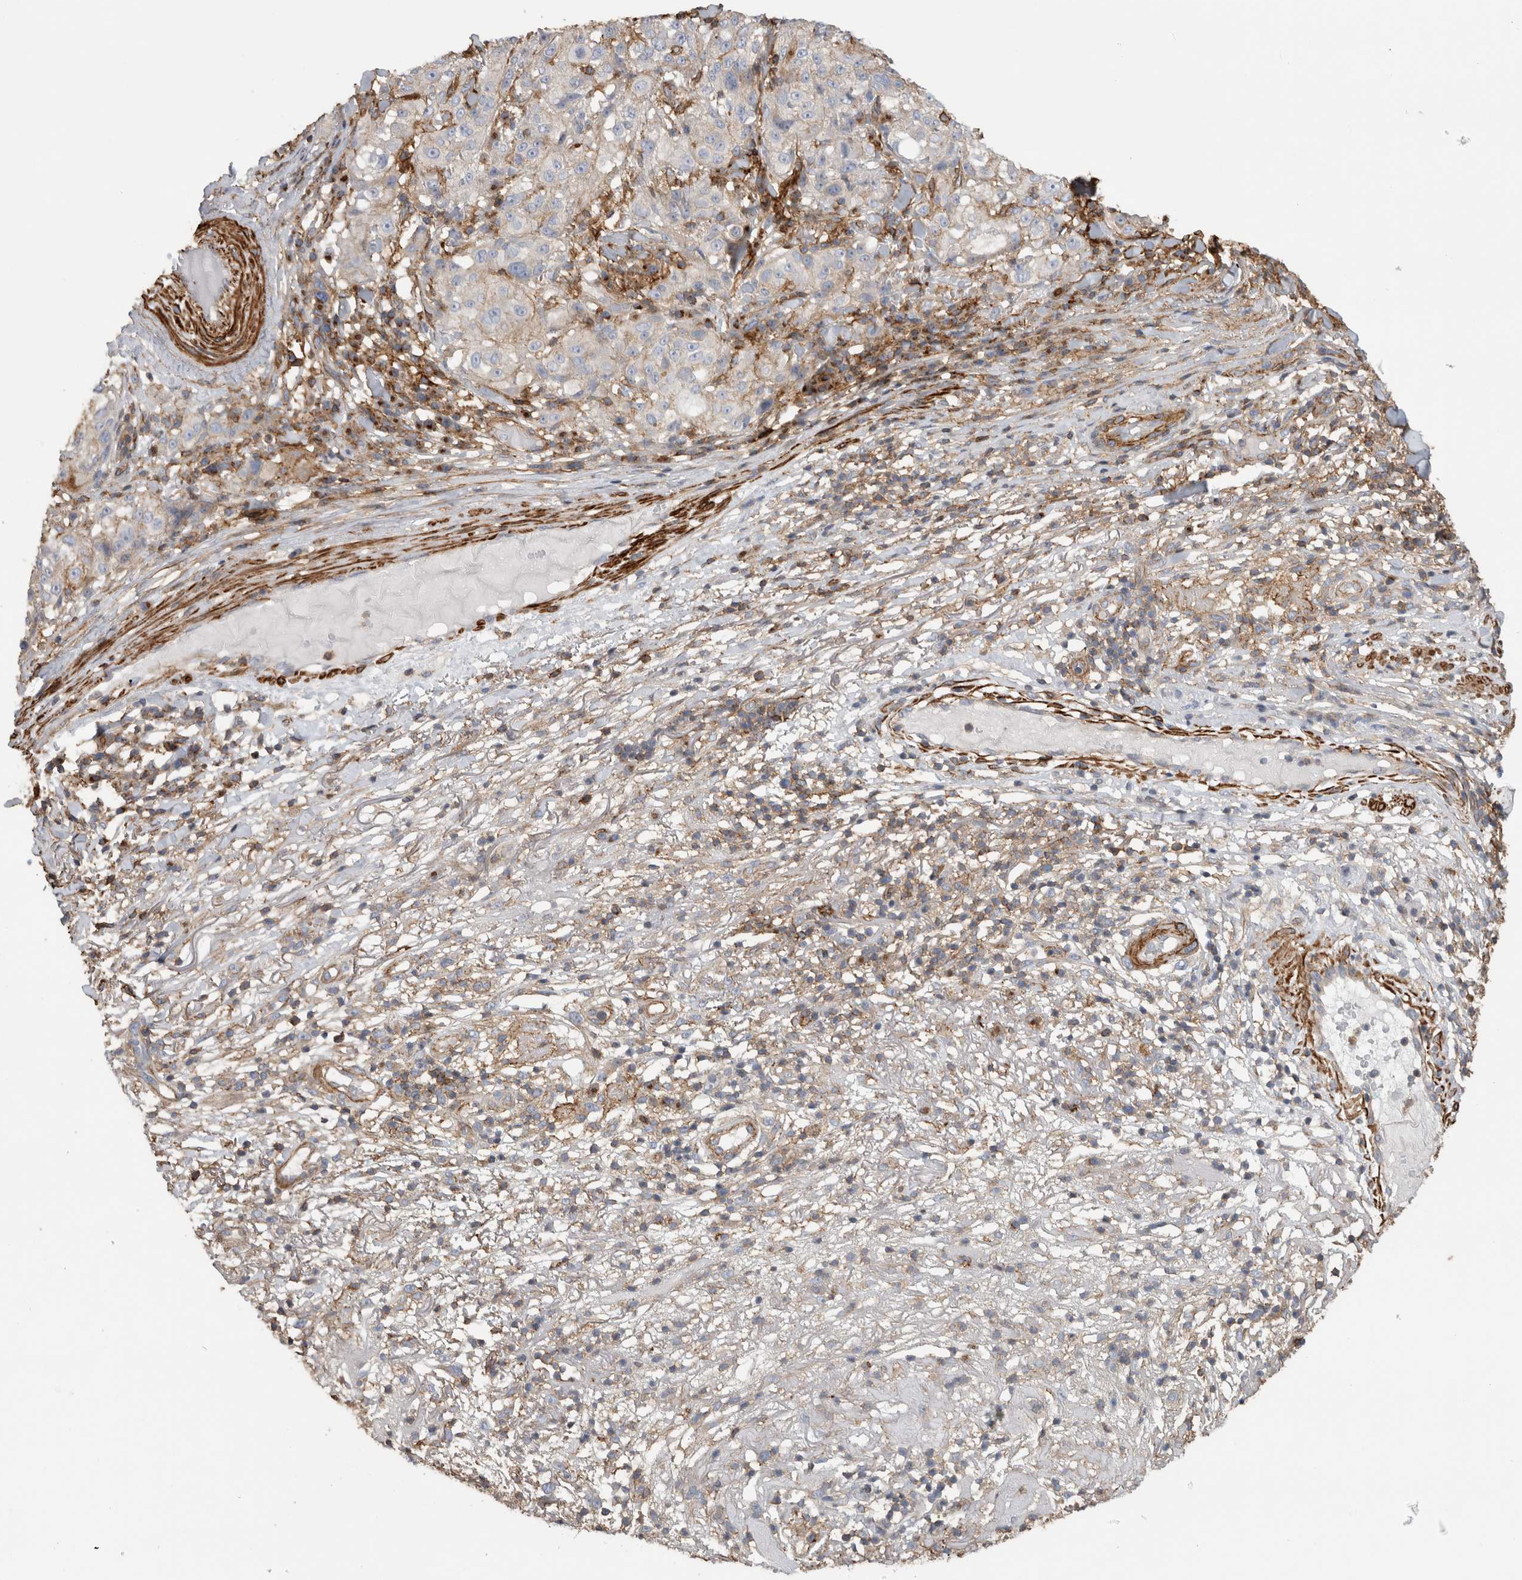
{"staining": {"intensity": "negative", "quantity": "none", "location": "none"}, "tissue": "melanoma", "cell_type": "Tumor cells", "image_type": "cancer", "snomed": [{"axis": "morphology", "description": "Necrosis, NOS"}, {"axis": "morphology", "description": "Malignant melanoma, NOS"}, {"axis": "topography", "description": "Skin"}], "caption": "The IHC histopathology image has no significant expression in tumor cells of malignant melanoma tissue.", "gene": "GPER1", "patient": {"sex": "female", "age": 87}}